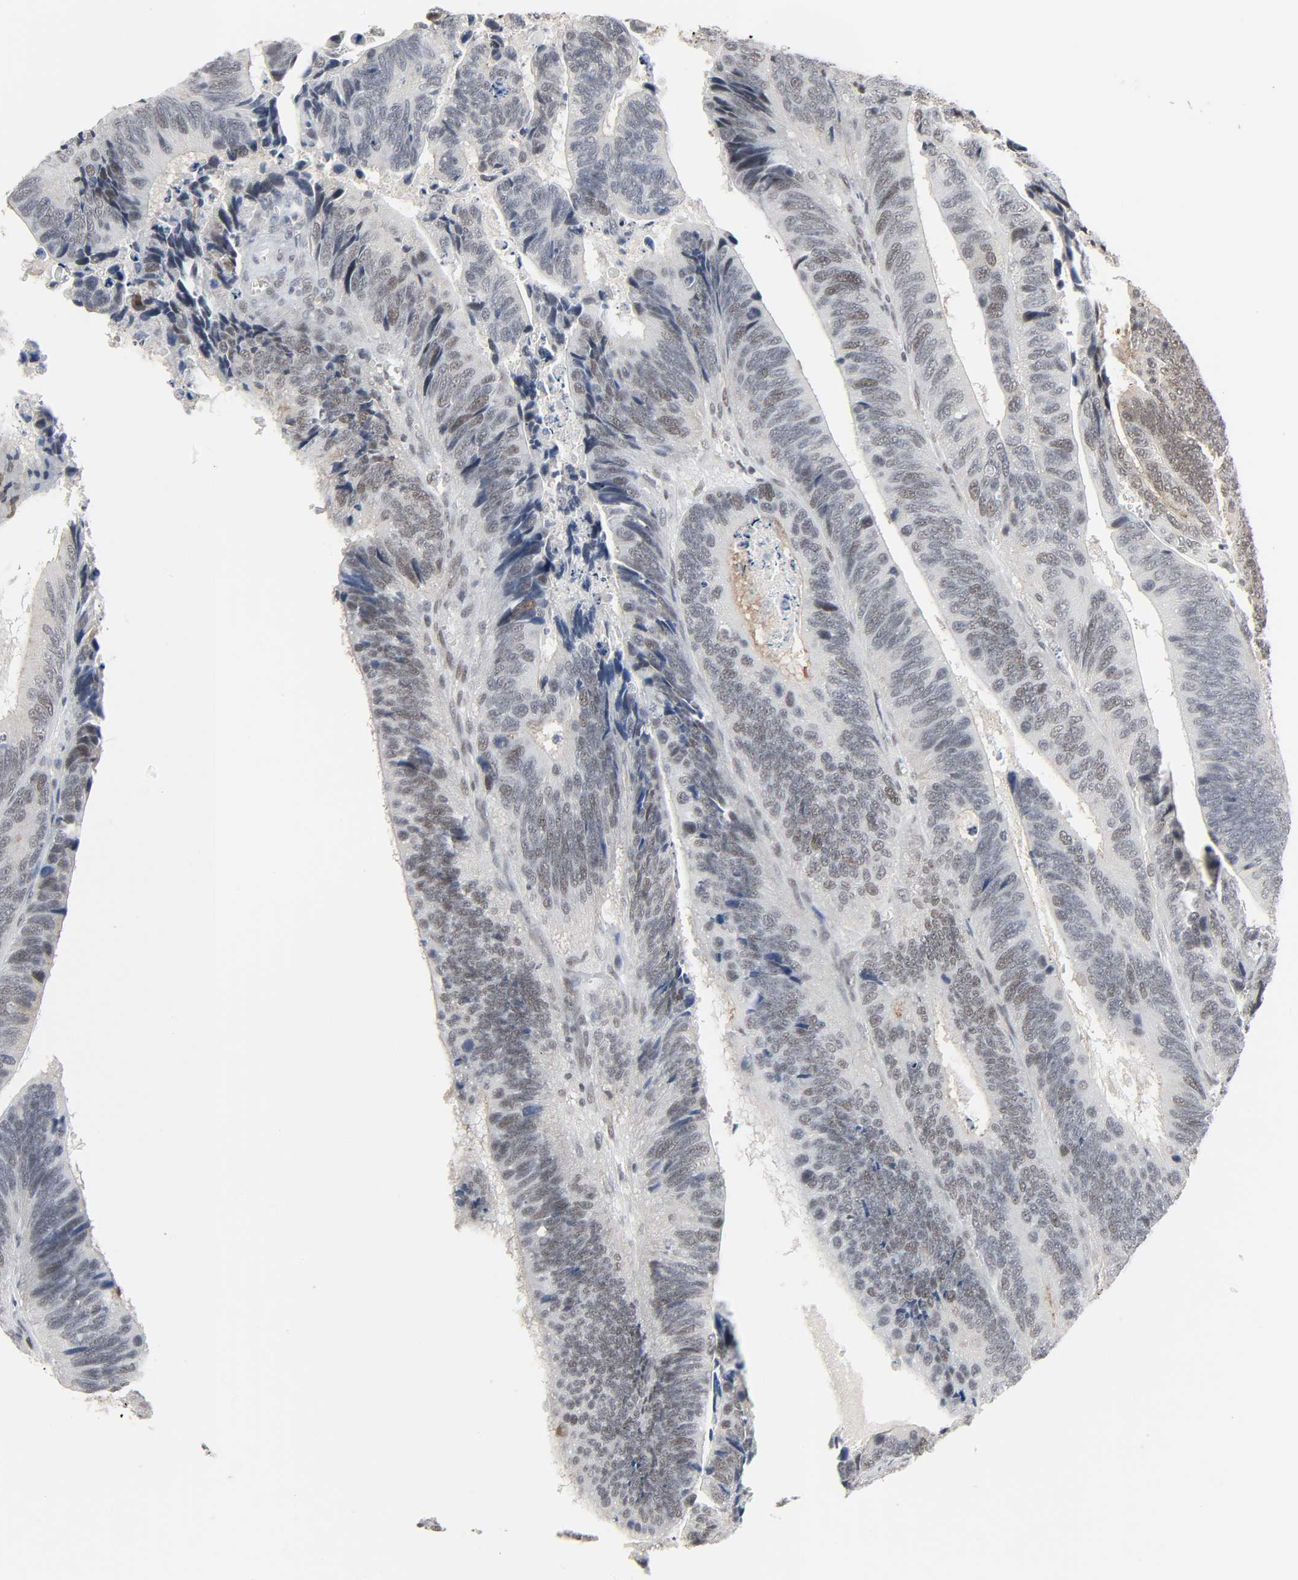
{"staining": {"intensity": "moderate", "quantity": "<25%", "location": "cytoplasmic/membranous"}, "tissue": "colorectal cancer", "cell_type": "Tumor cells", "image_type": "cancer", "snomed": [{"axis": "morphology", "description": "Adenocarcinoma, NOS"}, {"axis": "topography", "description": "Colon"}], "caption": "Protein staining reveals moderate cytoplasmic/membranous expression in about <25% of tumor cells in colorectal cancer.", "gene": "MUC1", "patient": {"sex": "male", "age": 72}}